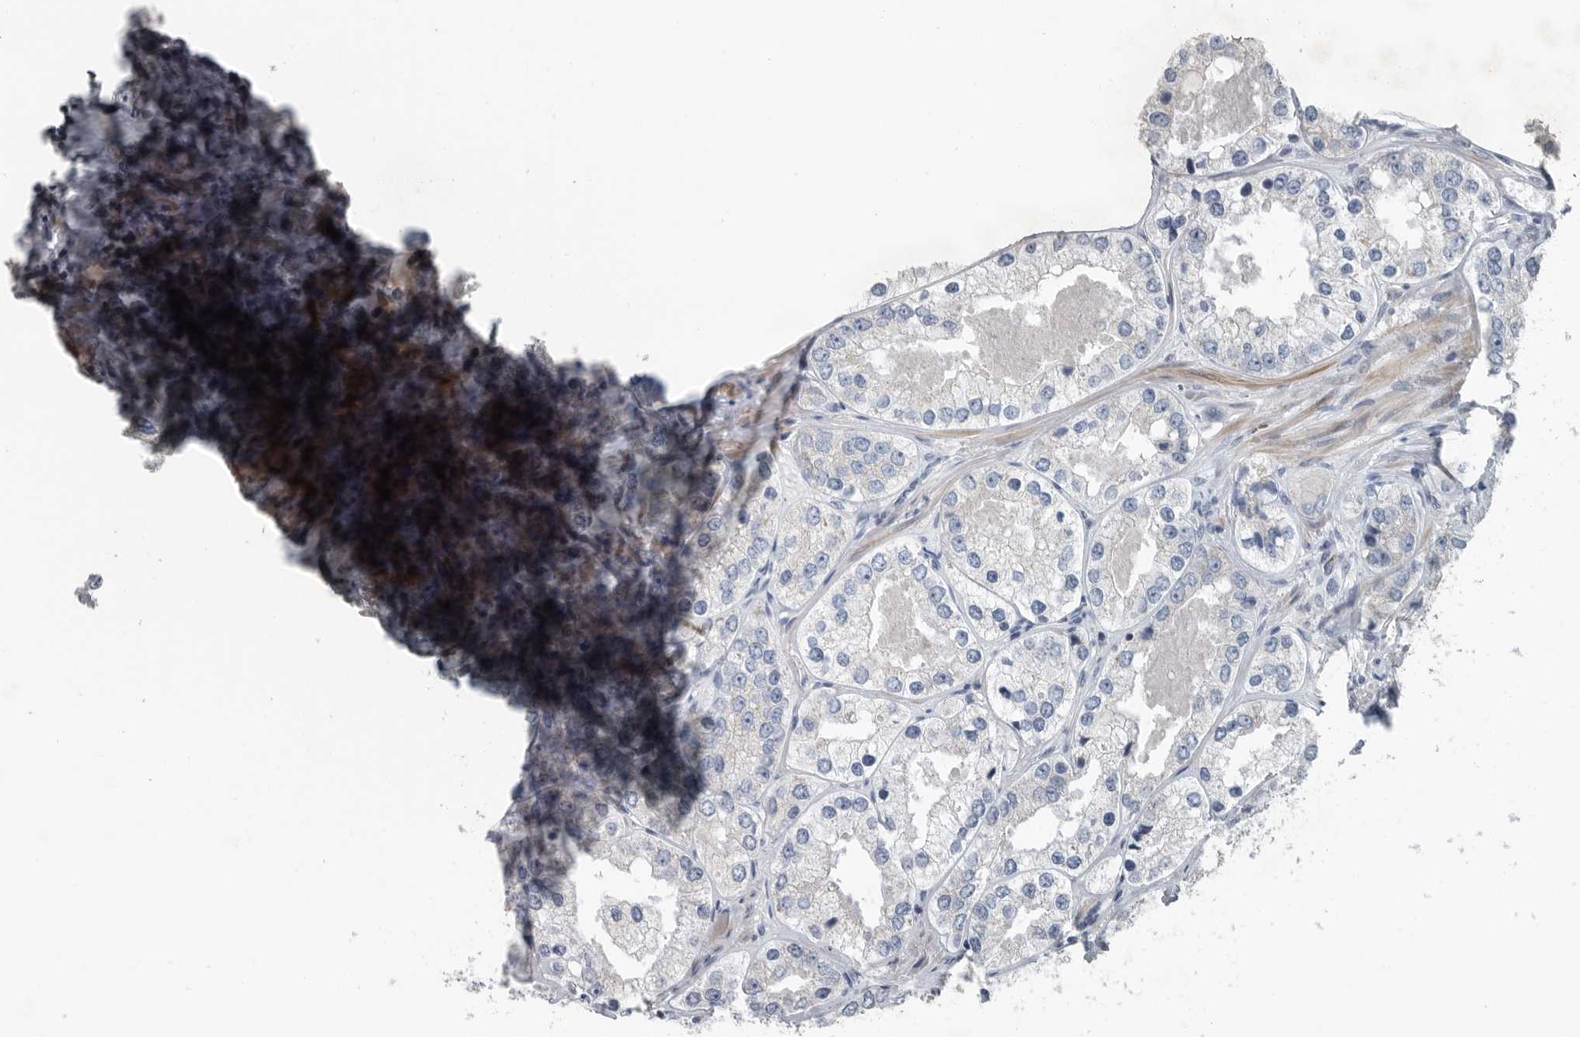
{"staining": {"intensity": "negative", "quantity": "none", "location": "none"}, "tissue": "prostate cancer", "cell_type": "Tumor cells", "image_type": "cancer", "snomed": [{"axis": "morphology", "description": "Adenocarcinoma, High grade"}, {"axis": "topography", "description": "Prostate"}], "caption": "DAB (3,3'-diaminobenzidine) immunohistochemical staining of prostate cancer (high-grade adenocarcinoma) reveals no significant expression in tumor cells. The staining was performed using DAB to visualize the protein expression in brown, while the nuclei were stained in blue with hematoxylin (Magnification: 20x).", "gene": "MPP3", "patient": {"sex": "male", "age": 61}}